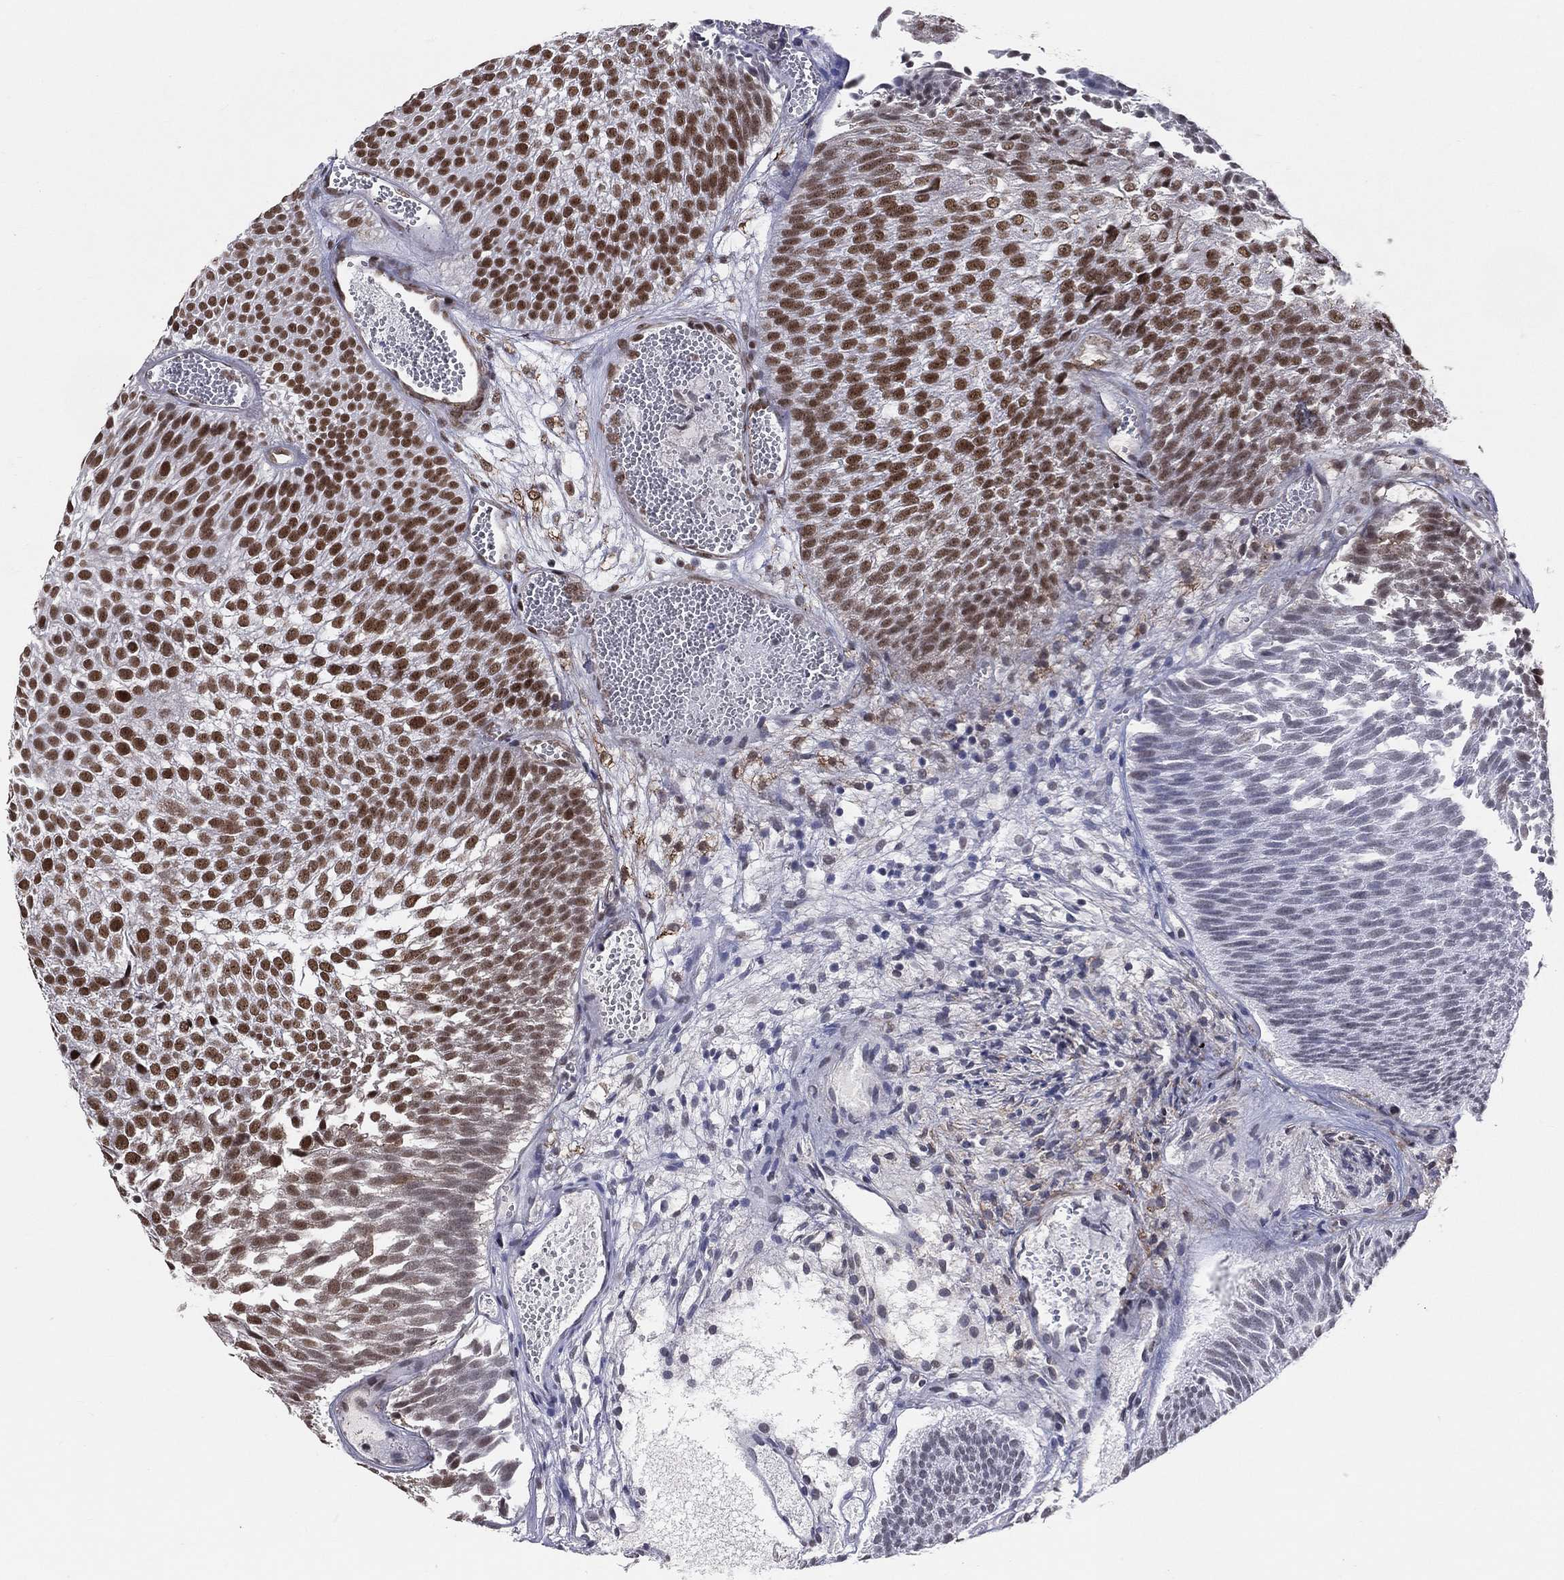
{"staining": {"intensity": "strong", "quantity": ">75%", "location": "nuclear"}, "tissue": "urothelial cancer", "cell_type": "Tumor cells", "image_type": "cancer", "snomed": [{"axis": "morphology", "description": "Urothelial carcinoma, Low grade"}, {"axis": "topography", "description": "Urinary bladder"}], "caption": "Strong nuclear staining is present in approximately >75% of tumor cells in urothelial carcinoma (low-grade).", "gene": "CDK7", "patient": {"sex": "male", "age": 52}}